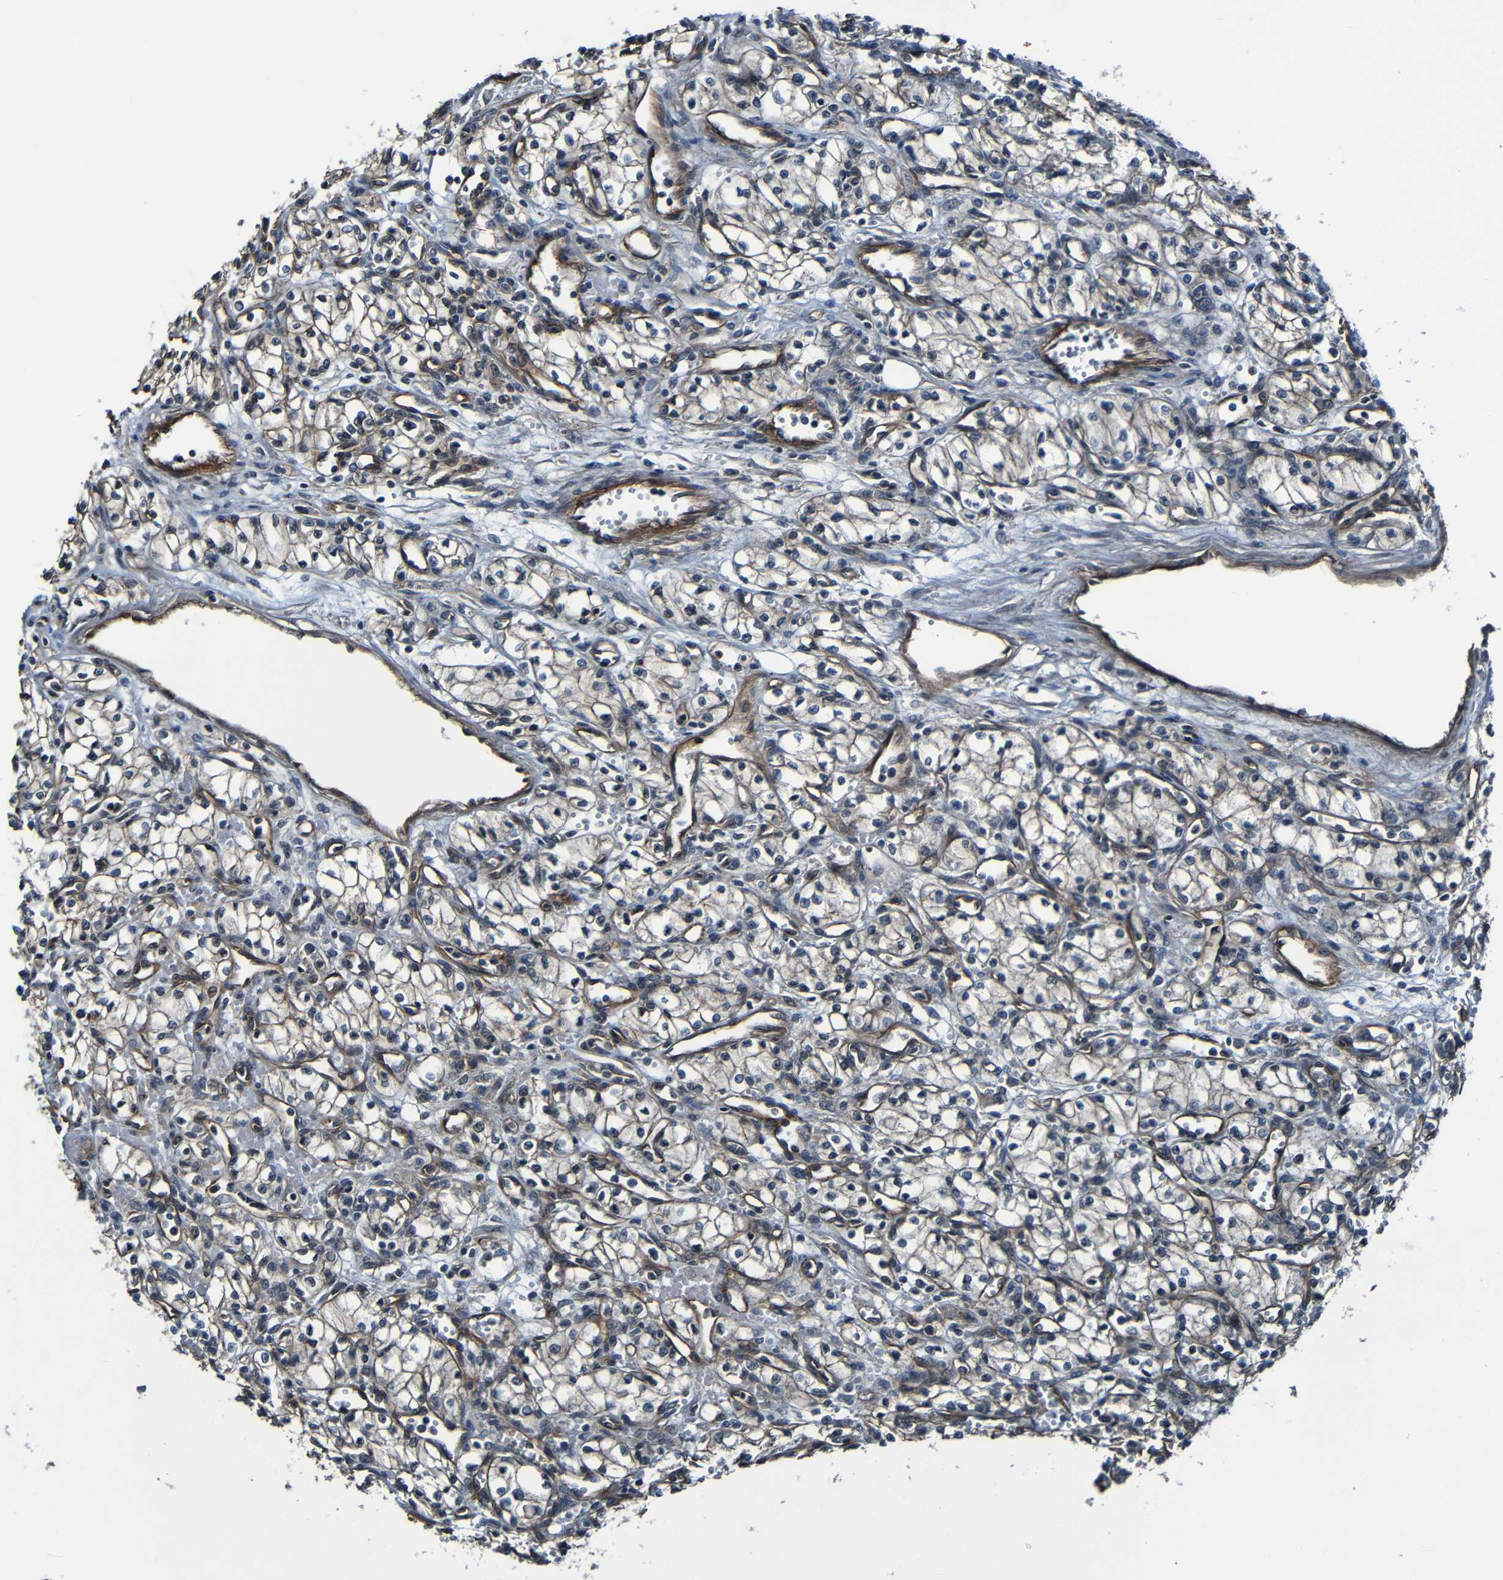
{"staining": {"intensity": "weak", "quantity": "<25%", "location": "cytoplasmic/membranous"}, "tissue": "renal cancer", "cell_type": "Tumor cells", "image_type": "cancer", "snomed": [{"axis": "morphology", "description": "Normal tissue, NOS"}, {"axis": "morphology", "description": "Adenocarcinoma, NOS"}, {"axis": "topography", "description": "Kidney"}], "caption": "Immunohistochemistry photomicrograph of human renal cancer stained for a protein (brown), which reveals no staining in tumor cells. (Brightfield microscopy of DAB (3,3'-diaminobenzidine) immunohistochemistry (IHC) at high magnification).", "gene": "LGR5", "patient": {"sex": "male", "age": 59}}